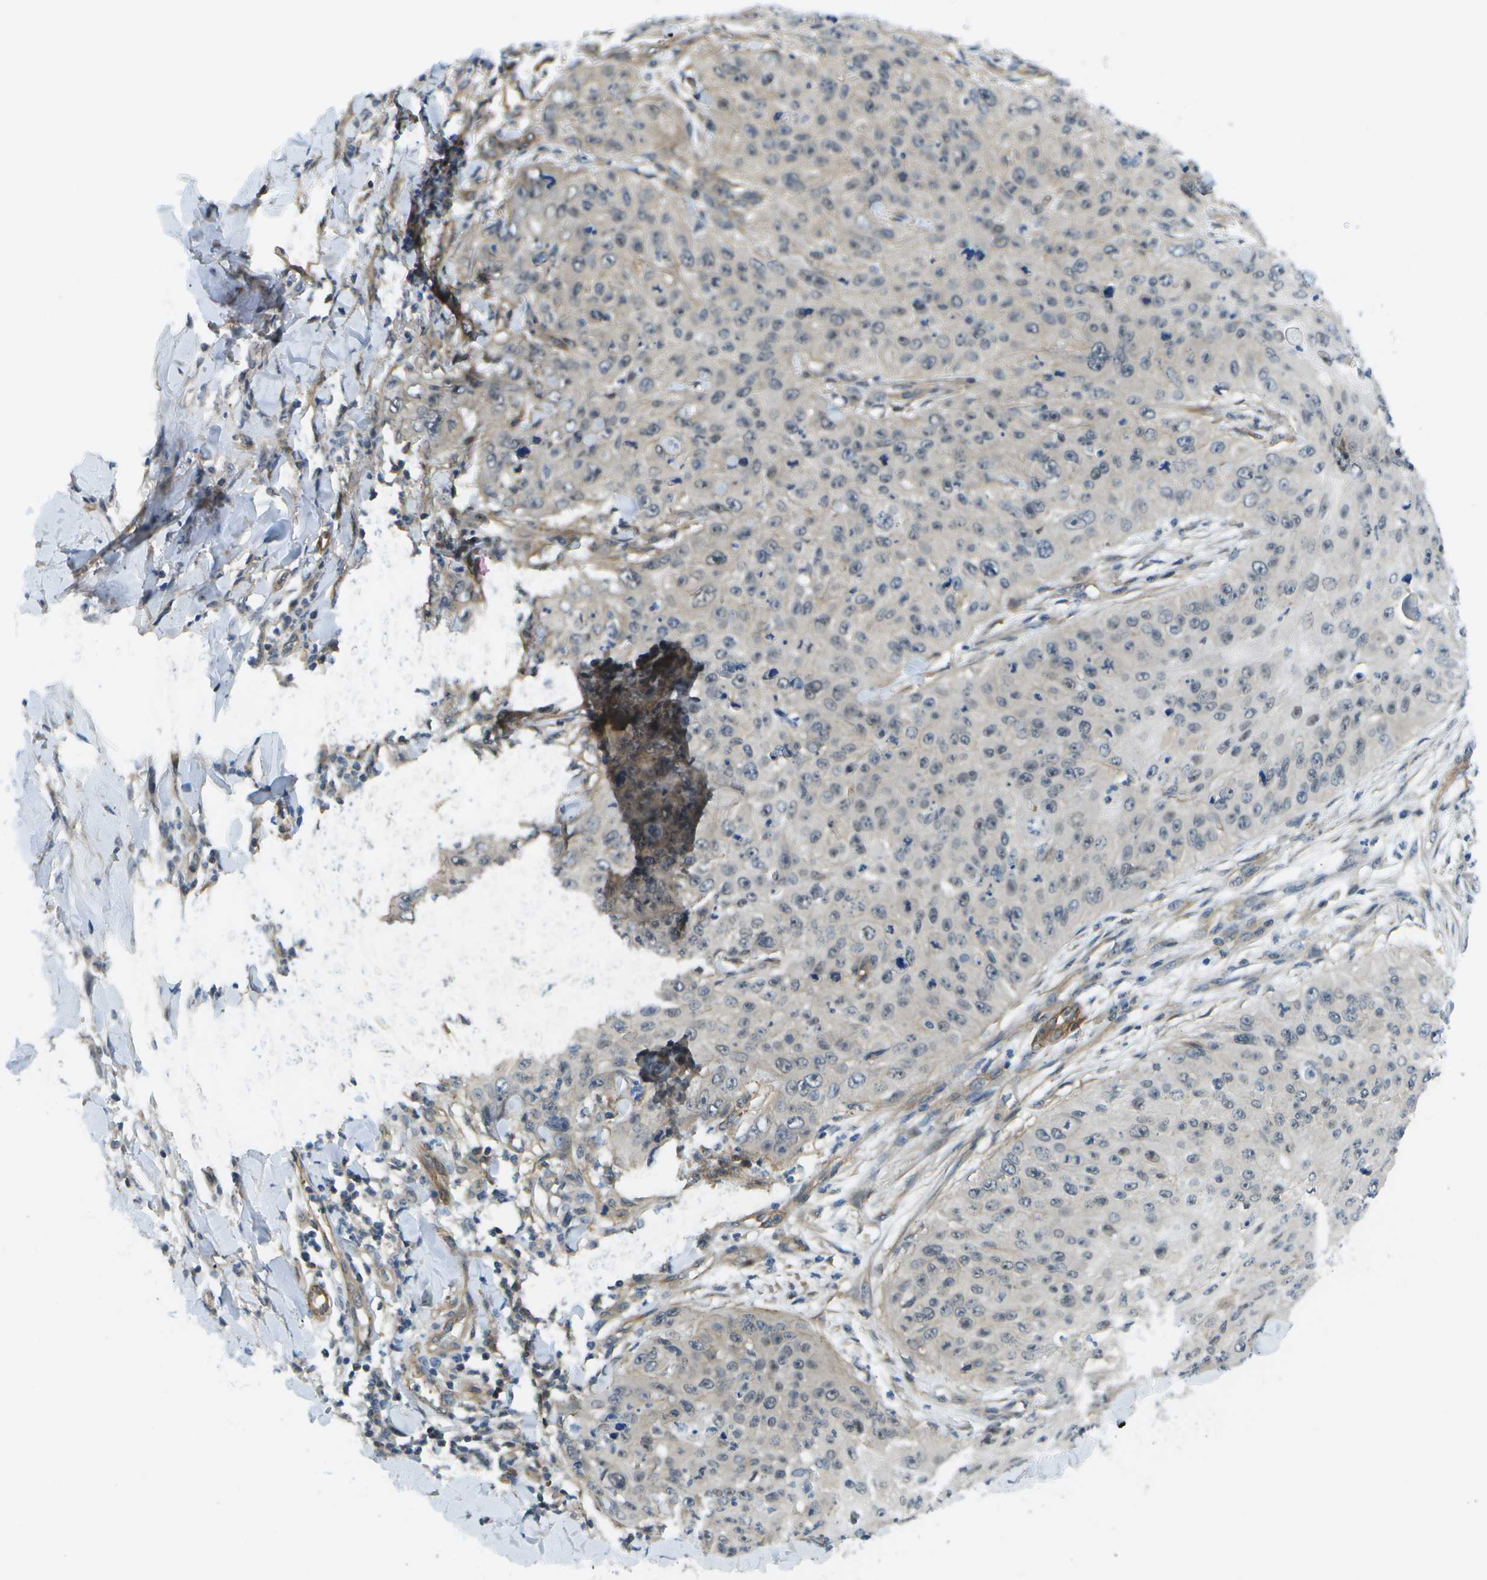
{"staining": {"intensity": "negative", "quantity": "none", "location": "none"}, "tissue": "skin cancer", "cell_type": "Tumor cells", "image_type": "cancer", "snomed": [{"axis": "morphology", "description": "Squamous cell carcinoma, NOS"}, {"axis": "topography", "description": "Skin"}], "caption": "Tumor cells show no significant expression in skin cancer (squamous cell carcinoma).", "gene": "KIAA0040", "patient": {"sex": "female", "age": 80}}